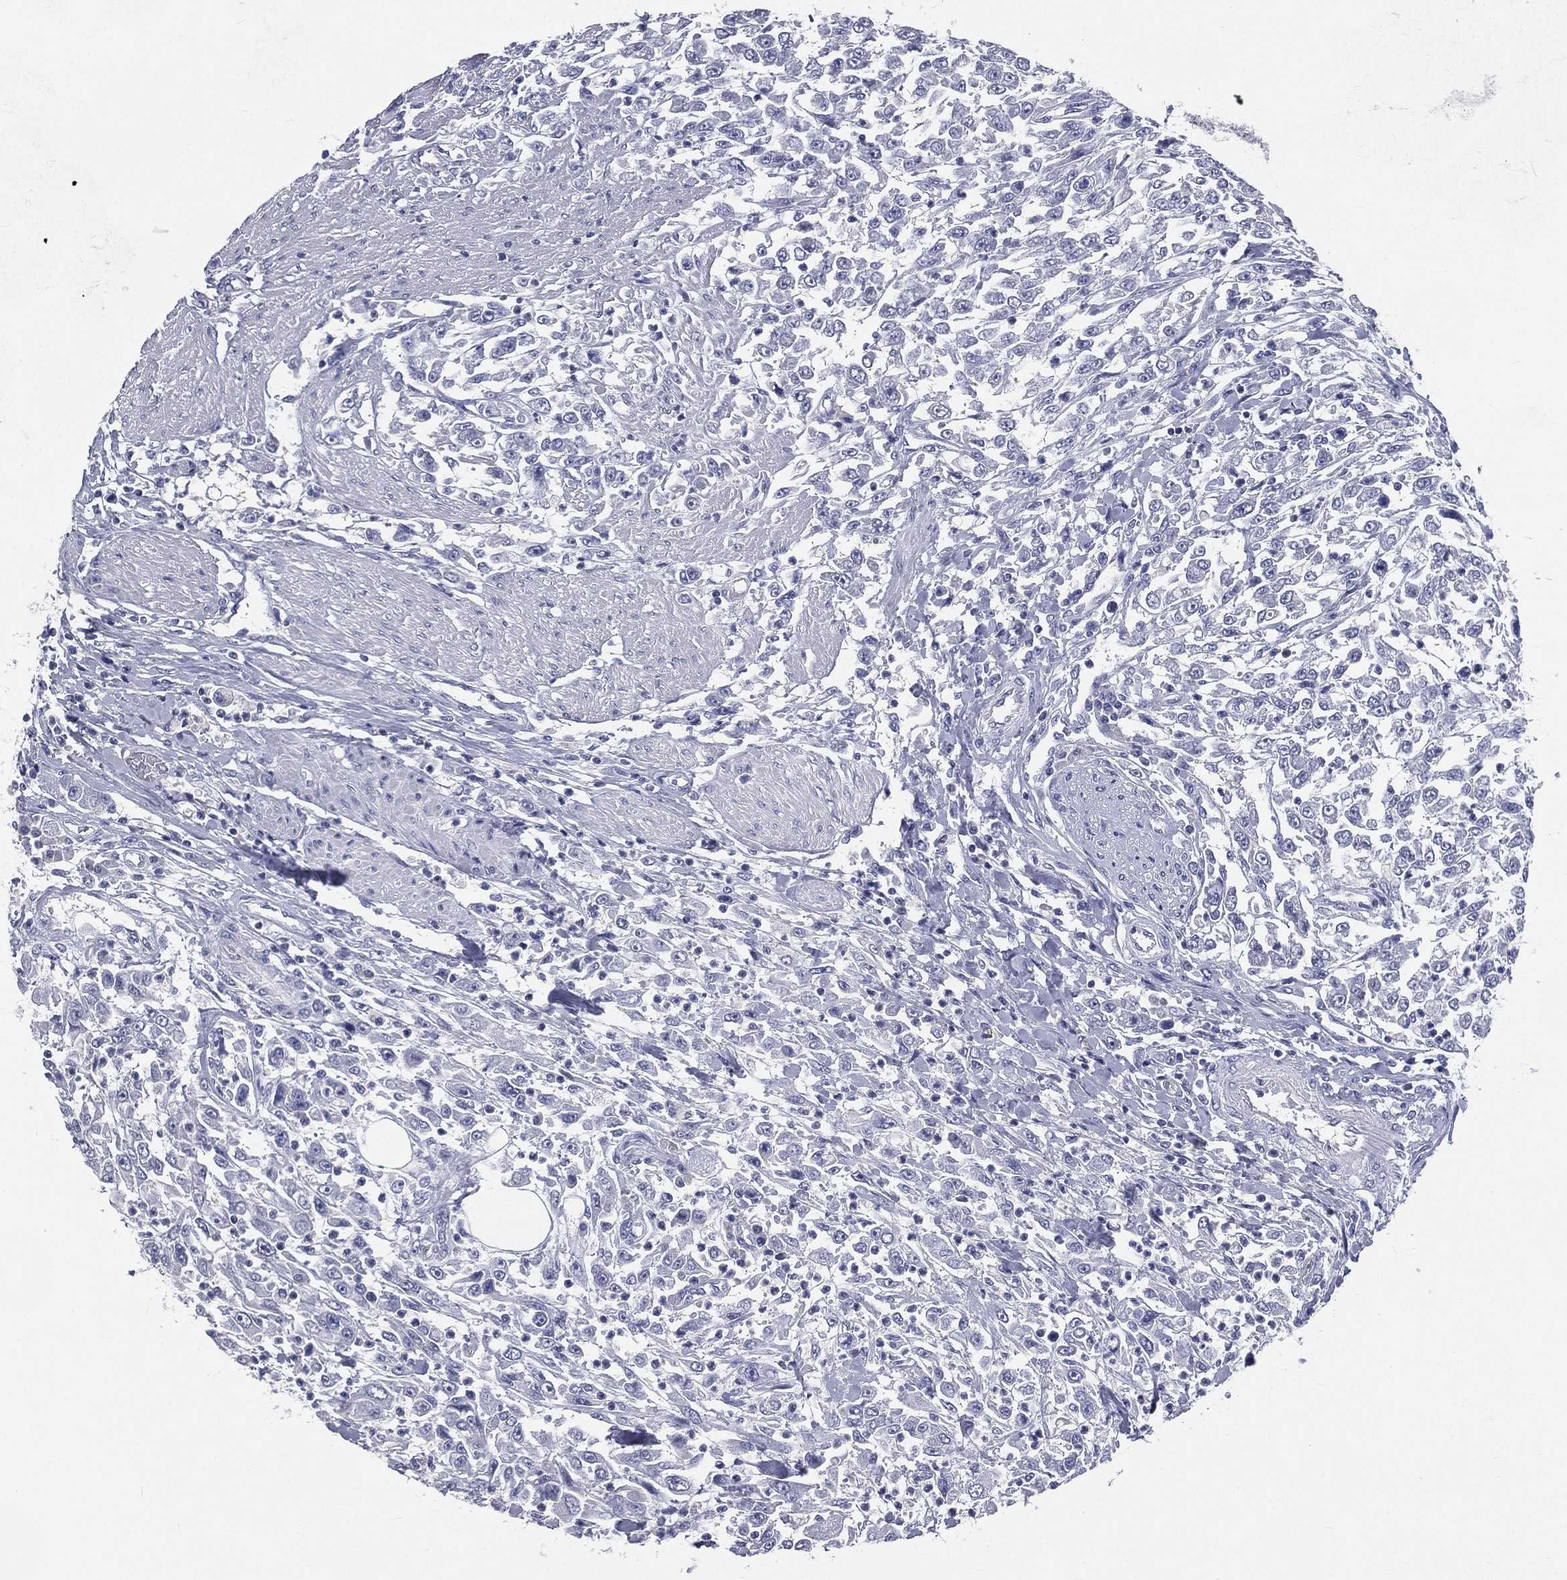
{"staining": {"intensity": "negative", "quantity": "none", "location": "none"}, "tissue": "urothelial cancer", "cell_type": "Tumor cells", "image_type": "cancer", "snomed": [{"axis": "morphology", "description": "Urothelial carcinoma, High grade"}, {"axis": "topography", "description": "Urinary bladder"}], "caption": "IHC of human urothelial cancer shows no positivity in tumor cells. (Brightfield microscopy of DAB (3,3'-diaminobenzidine) immunohistochemistry (IHC) at high magnification).", "gene": "IFT27", "patient": {"sex": "male", "age": 46}}